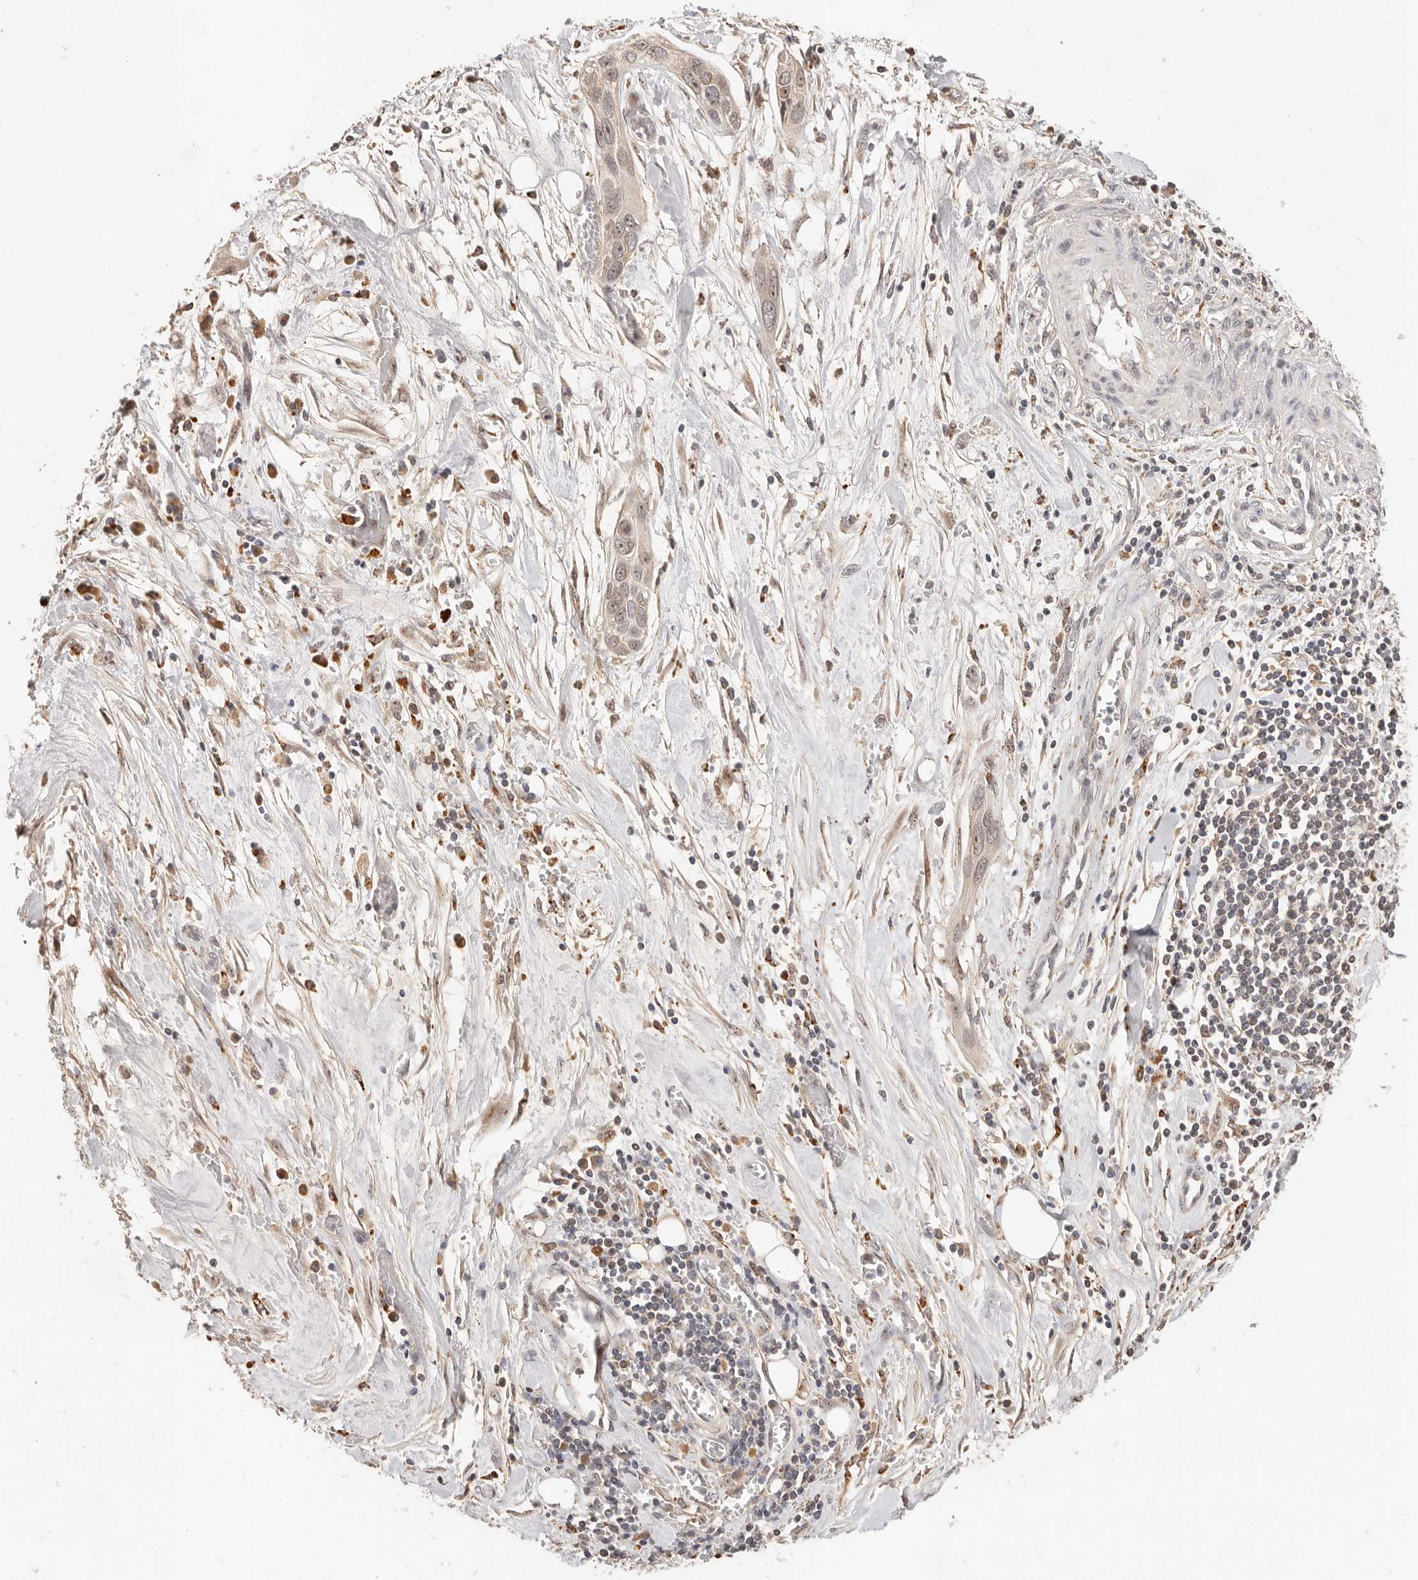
{"staining": {"intensity": "weak", "quantity": "<25%", "location": "nuclear"}, "tissue": "pancreatic cancer", "cell_type": "Tumor cells", "image_type": "cancer", "snomed": [{"axis": "morphology", "description": "Adenocarcinoma, NOS"}, {"axis": "topography", "description": "Pancreas"}], "caption": "This micrograph is of pancreatic cancer (adenocarcinoma) stained with immunohistochemistry to label a protein in brown with the nuclei are counter-stained blue. There is no staining in tumor cells. (DAB (3,3'-diaminobenzidine) immunohistochemistry (IHC), high magnification).", "gene": "ZRANB1", "patient": {"sex": "female", "age": 60}}